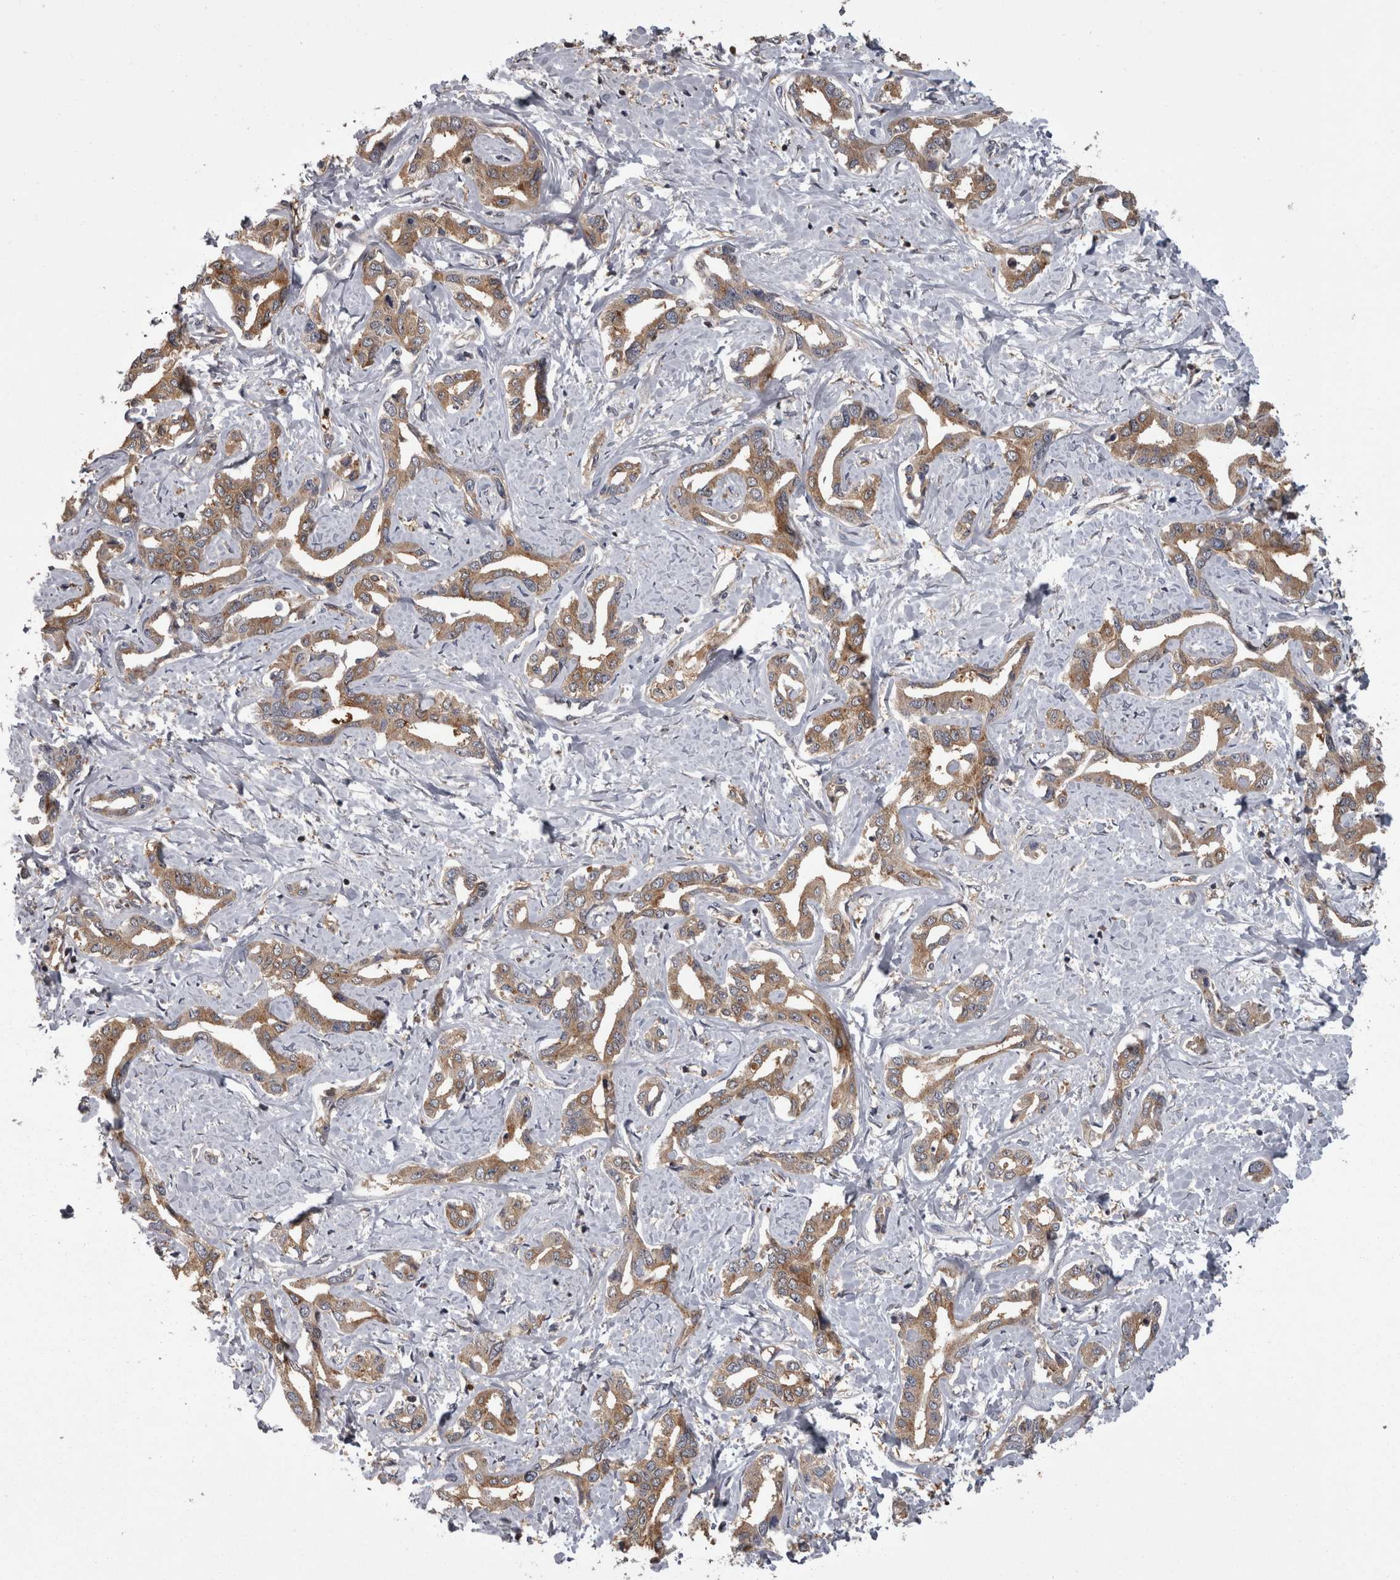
{"staining": {"intensity": "weak", "quantity": ">75%", "location": "cytoplasmic/membranous"}, "tissue": "liver cancer", "cell_type": "Tumor cells", "image_type": "cancer", "snomed": [{"axis": "morphology", "description": "Cholangiocarcinoma"}, {"axis": "topography", "description": "Liver"}], "caption": "A low amount of weak cytoplasmic/membranous positivity is seen in approximately >75% of tumor cells in liver cholangiocarcinoma tissue.", "gene": "APRT", "patient": {"sex": "male", "age": 59}}